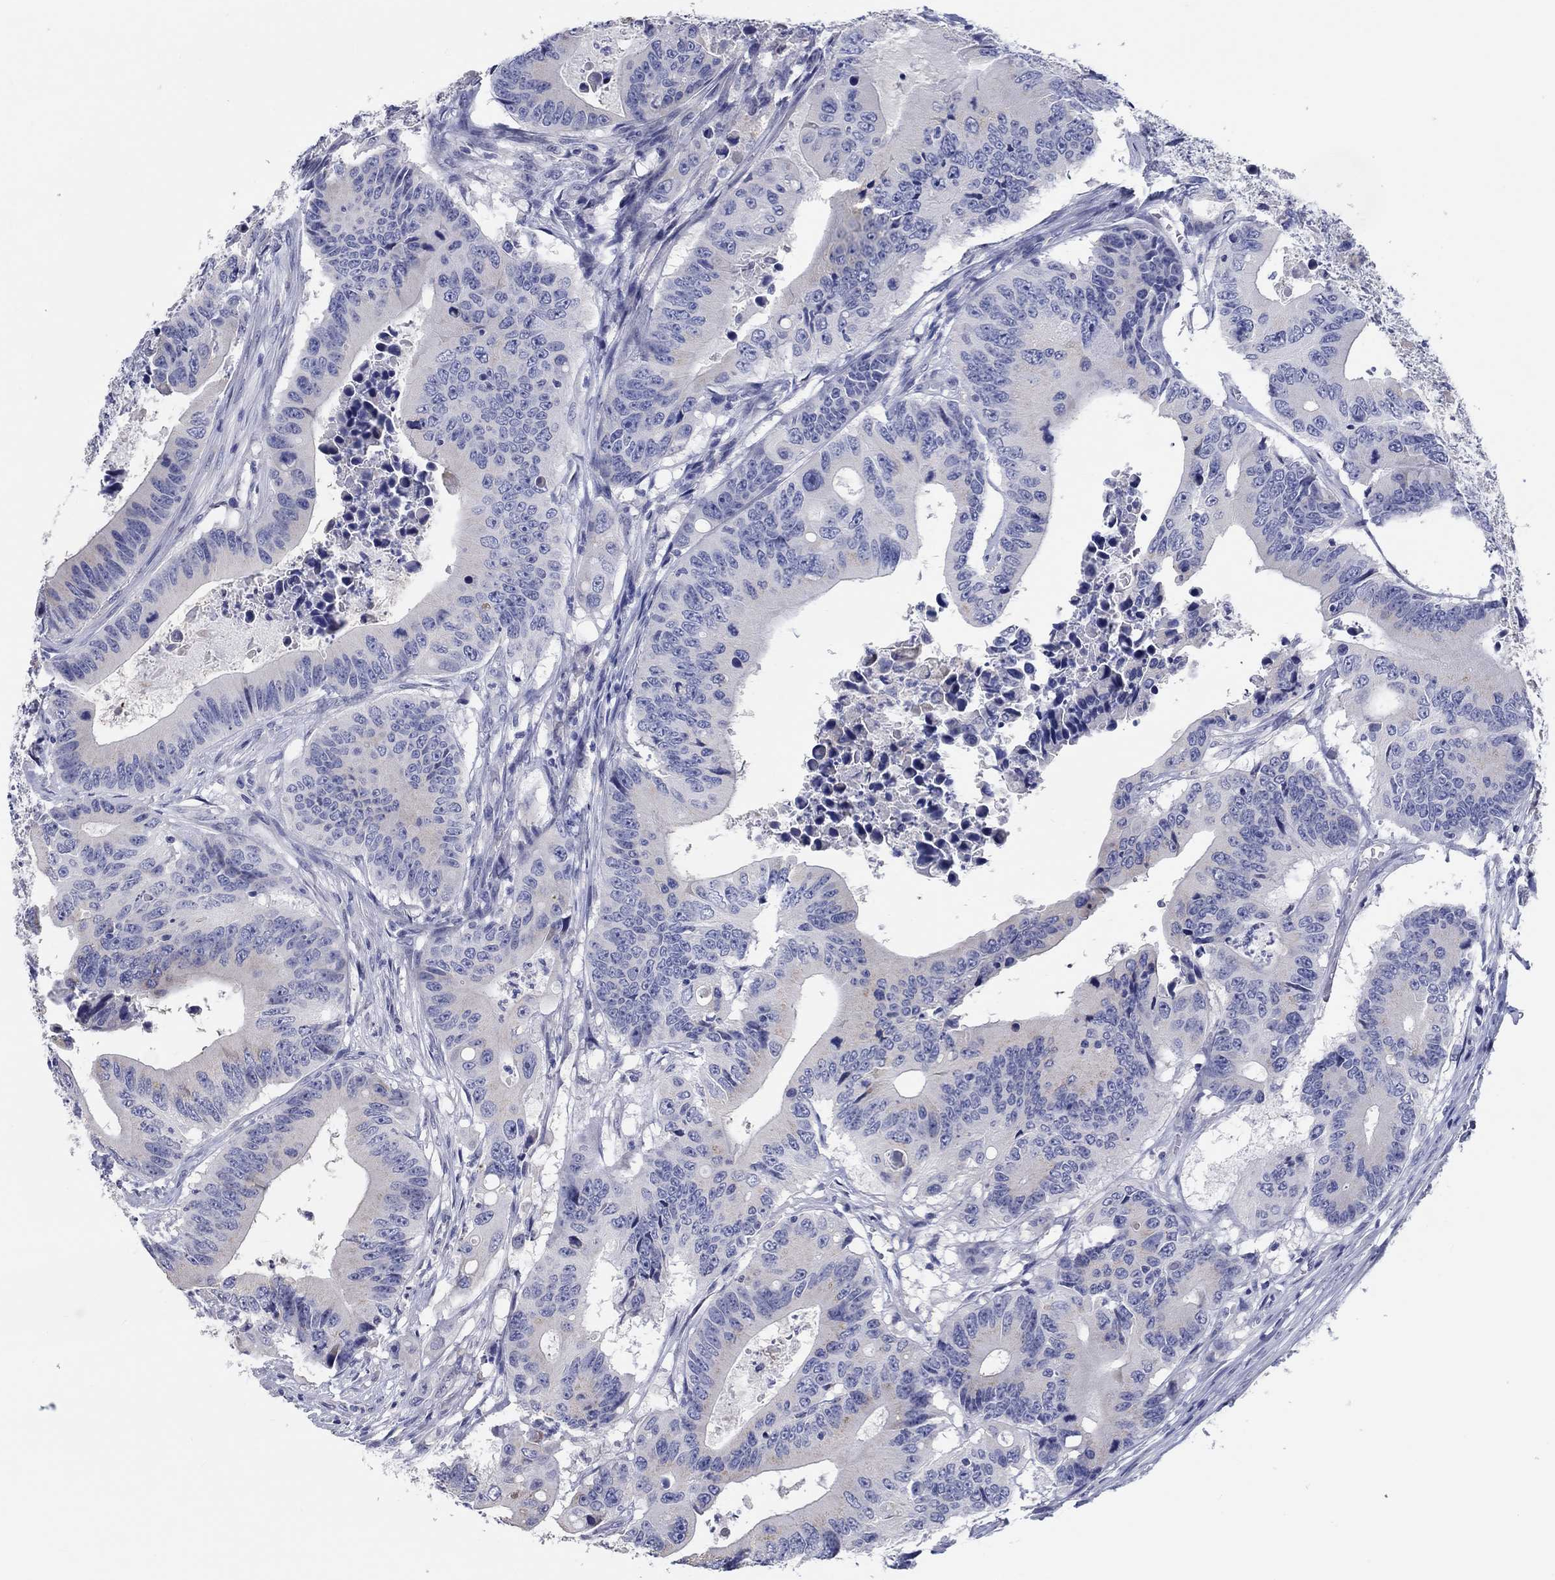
{"staining": {"intensity": "weak", "quantity": "<25%", "location": "cytoplasmic/membranous"}, "tissue": "colorectal cancer", "cell_type": "Tumor cells", "image_type": "cancer", "snomed": [{"axis": "morphology", "description": "Adenocarcinoma, NOS"}, {"axis": "topography", "description": "Colon"}], "caption": "Immunohistochemistry micrograph of neoplastic tissue: colorectal cancer (adenocarcinoma) stained with DAB exhibits no significant protein positivity in tumor cells. (DAB (3,3'-diaminobenzidine) IHC visualized using brightfield microscopy, high magnification).", "gene": "LRRC4C", "patient": {"sex": "female", "age": 90}}